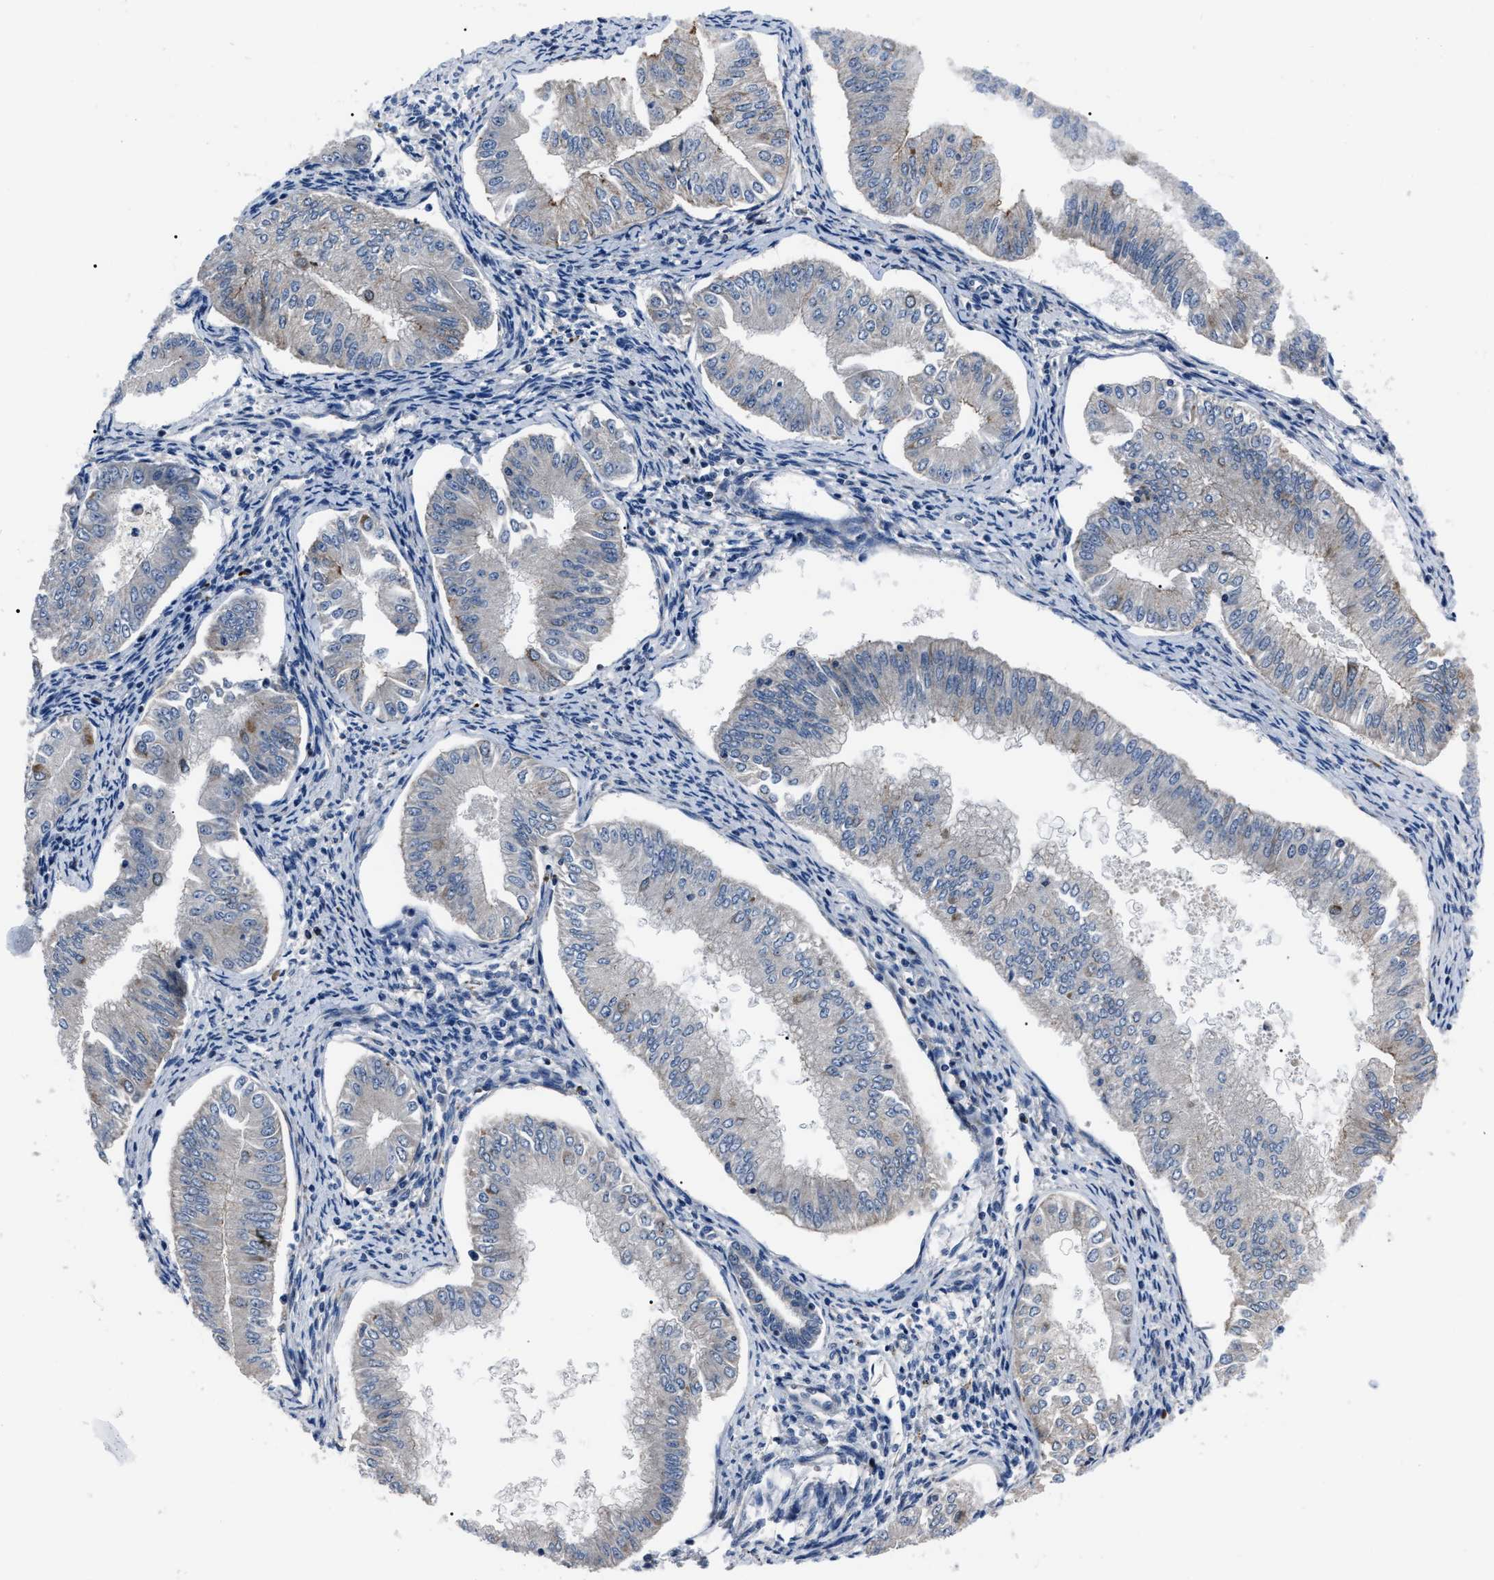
{"staining": {"intensity": "weak", "quantity": "<25%", "location": "cytoplasmic/membranous"}, "tissue": "endometrial cancer", "cell_type": "Tumor cells", "image_type": "cancer", "snomed": [{"axis": "morphology", "description": "Normal tissue, NOS"}, {"axis": "morphology", "description": "Adenocarcinoma, NOS"}, {"axis": "topography", "description": "Endometrium"}], "caption": "An image of adenocarcinoma (endometrial) stained for a protein reveals no brown staining in tumor cells. The staining was performed using DAB (3,3'-diaminobenzidine) to visualize the protein expression in brown, while the nuclei were stained in blue with hematoxylin (Magnification: 20x).", "gene": "LRRC14", "patient": {"sex": "female", "age": 53}}